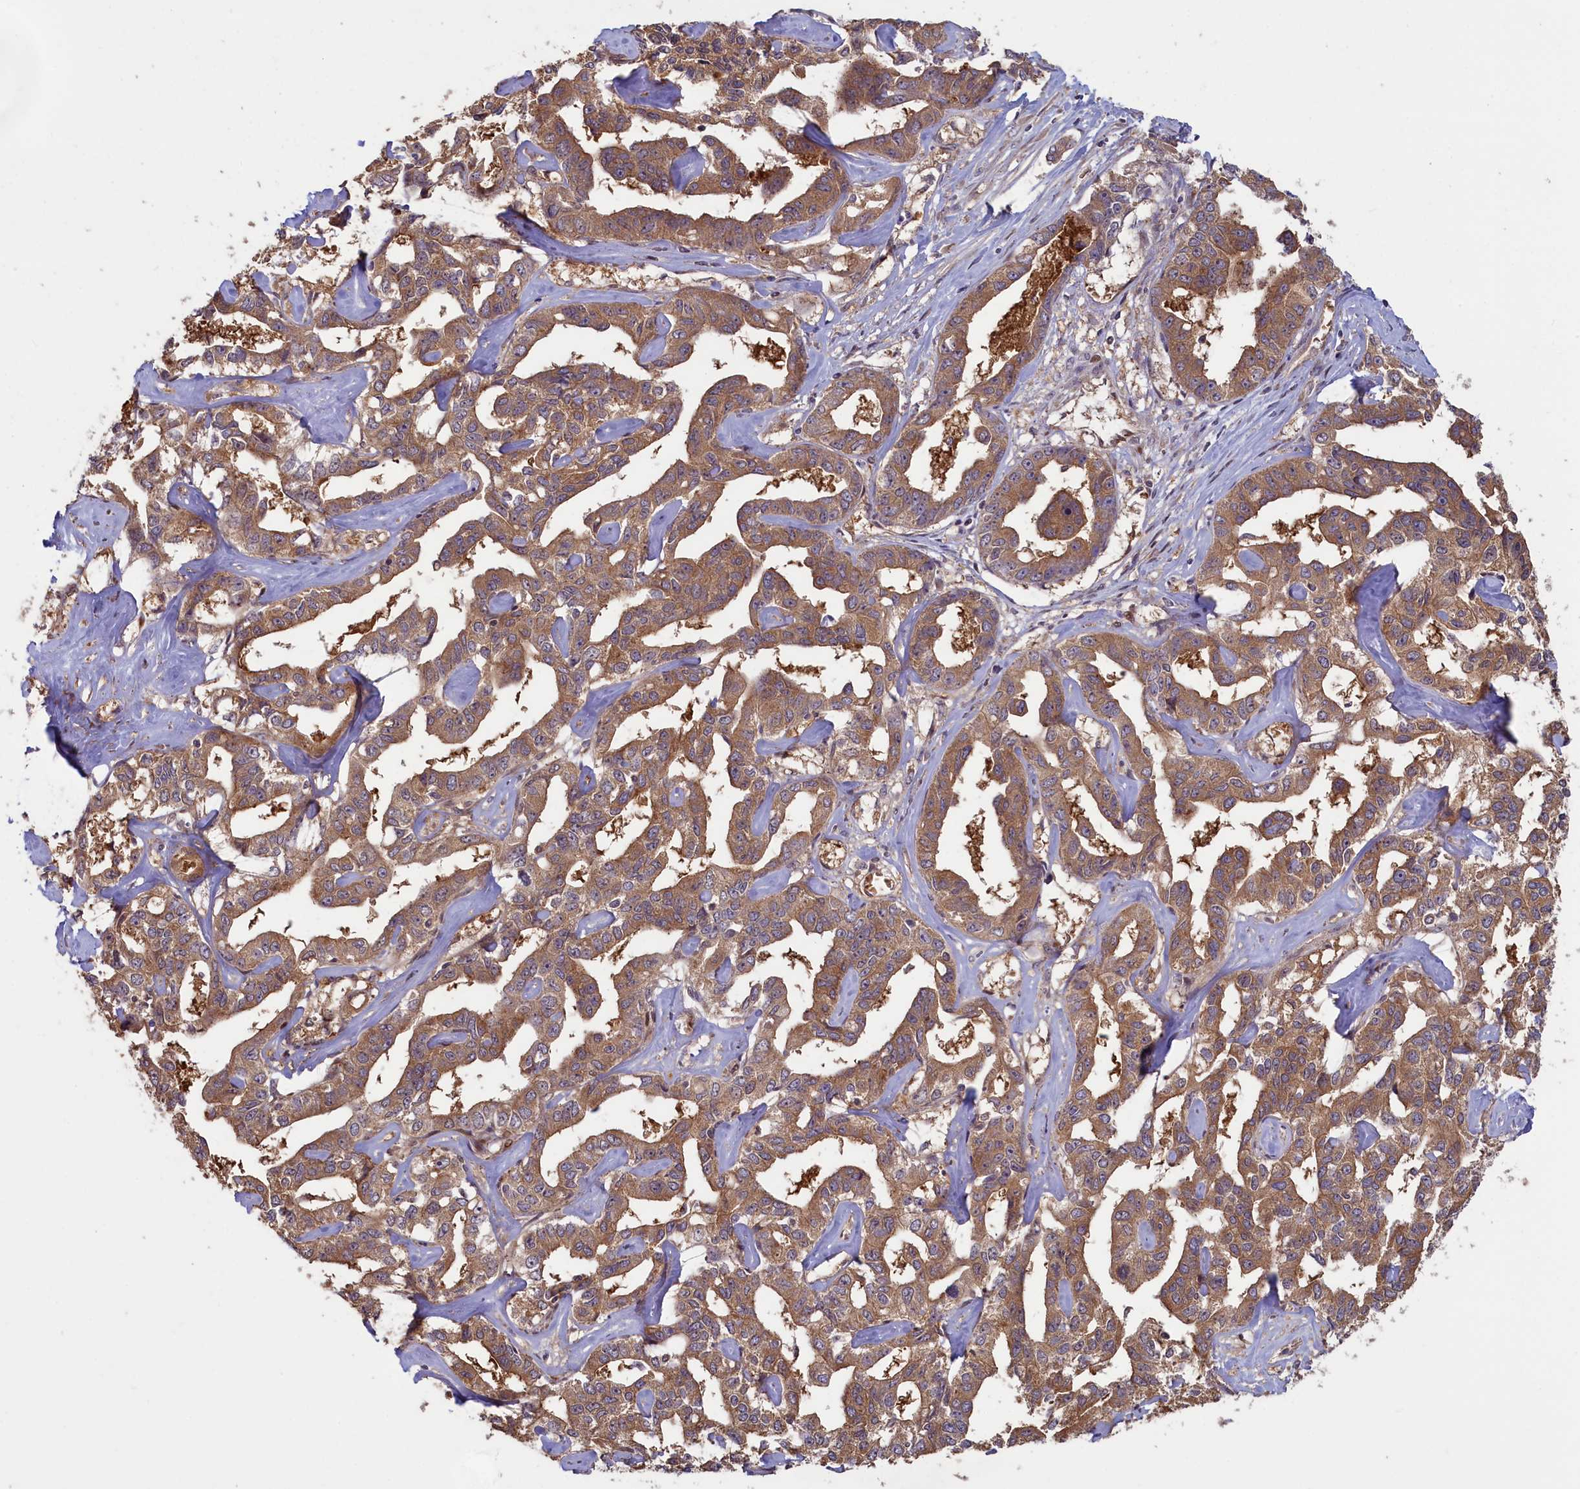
{"staining": {"intensity": "moderate", "quantity": ">75%", "location": "cytoplasmic/membranous"}, "tissue": "liver cancer", "cell_type": "Tumor cells", "image_type": "cancer", "snomed": [{"axis": "morphology", "description": "Cholangiocarcinoma"}, {"axis": "topography", "description": "Liver"}], "caption": "IHC of liver cancer displays medium levels of moderate cytoplasmic/membranous positivity in about >75% of tumor cells.", "gene": "CIAO2B", "patient": {"sex": "male", "age": 59}}